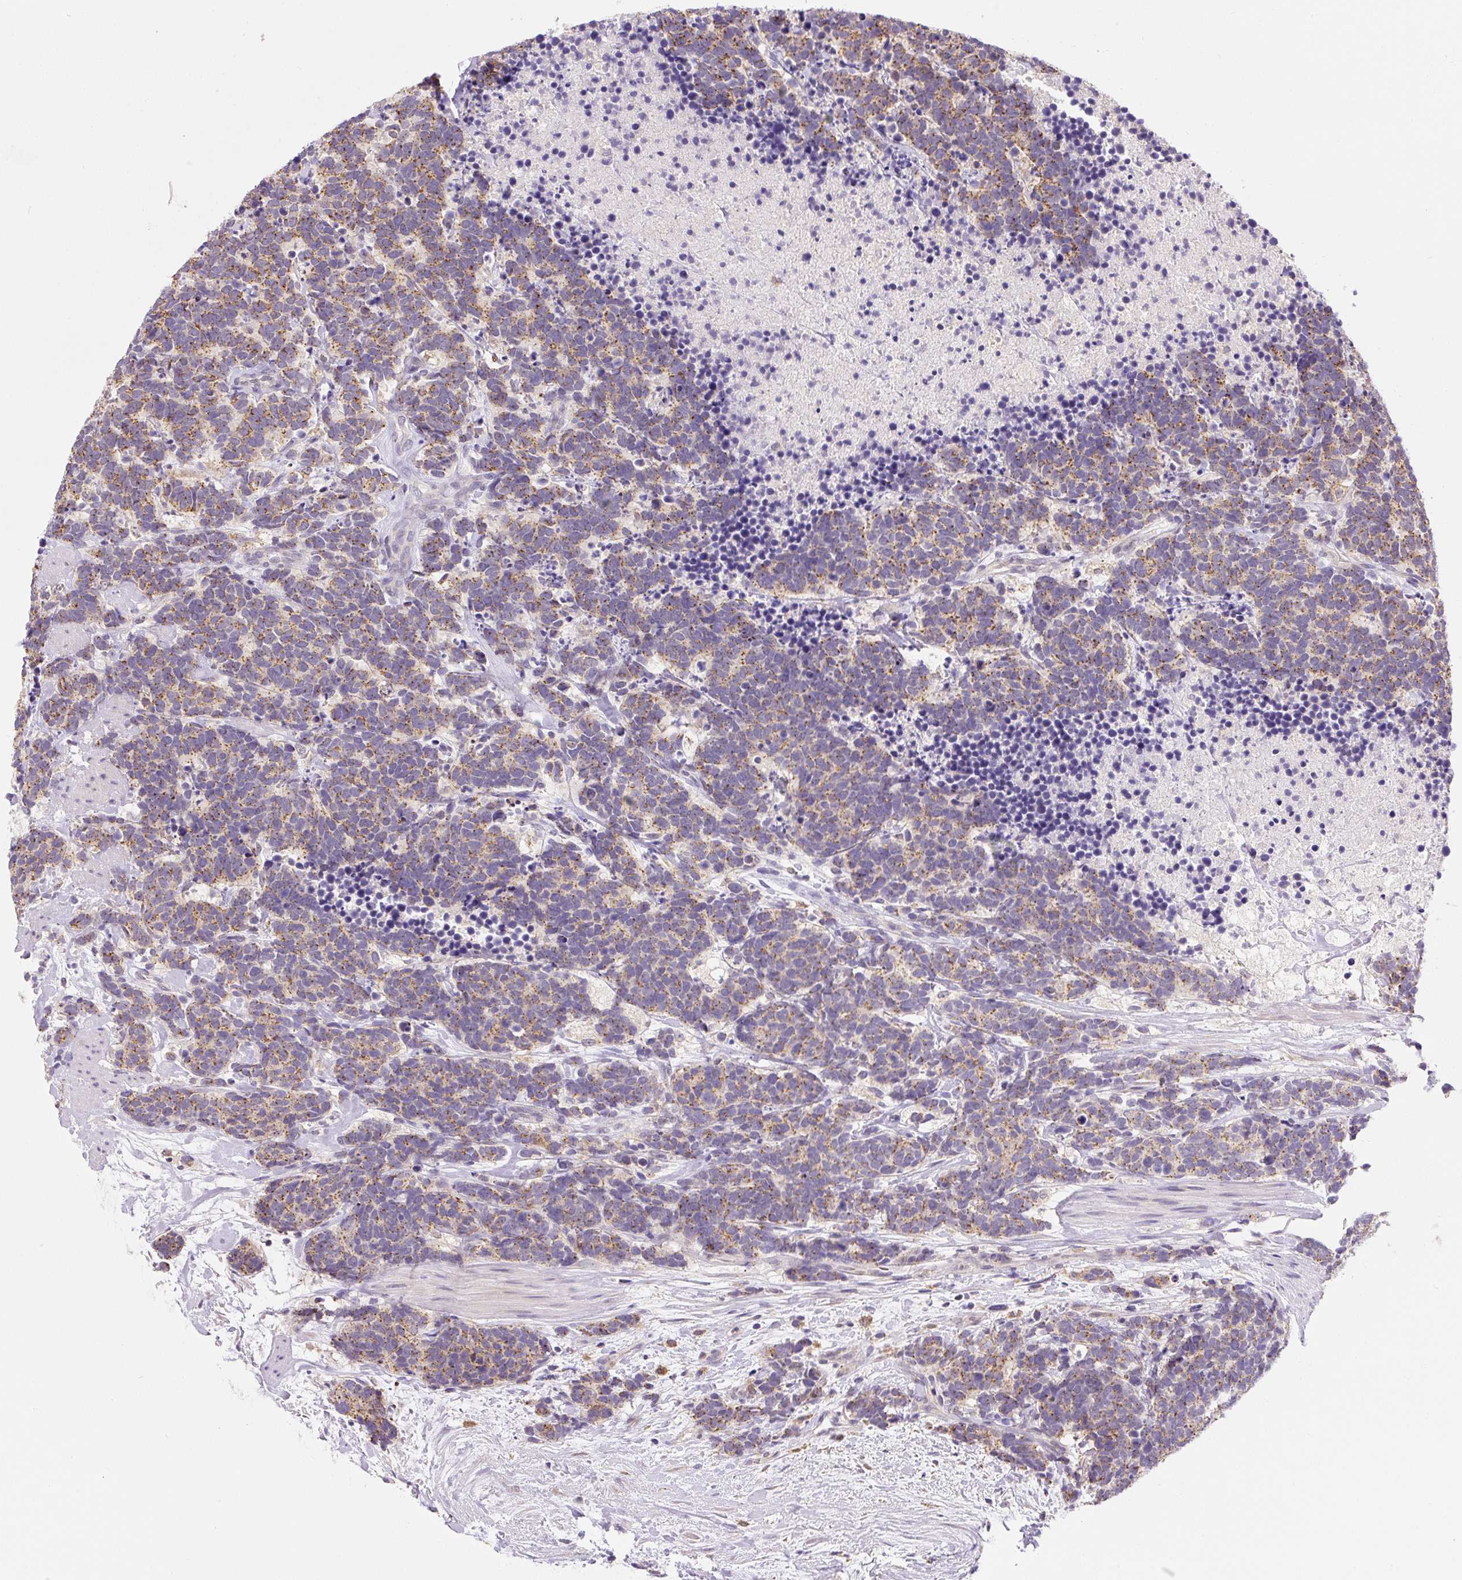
{"staining": {"intensity": "moderate", "quantity": ">75%", "location": "cytoplasmic/membranous"}, "tissue": "carcinoid", "cell_type": "Tumor cells", "image_type": "cancer", "snomed": [{"axis": "morphology", "description": "Carcinoma, NOS"}, {"axis": "morphology", "description": "Carcinoid, malignant, NOS"}, {"axis": "topography", "description": "Prostate"}], "caption": "Human carcinoma stained with a brown dye shows moderate cytoplasmic/membranous positive staining in about >75% of tumor cells.", "gene": "PLA2G4A", "patient": {"sex": "male", "age": 57}}